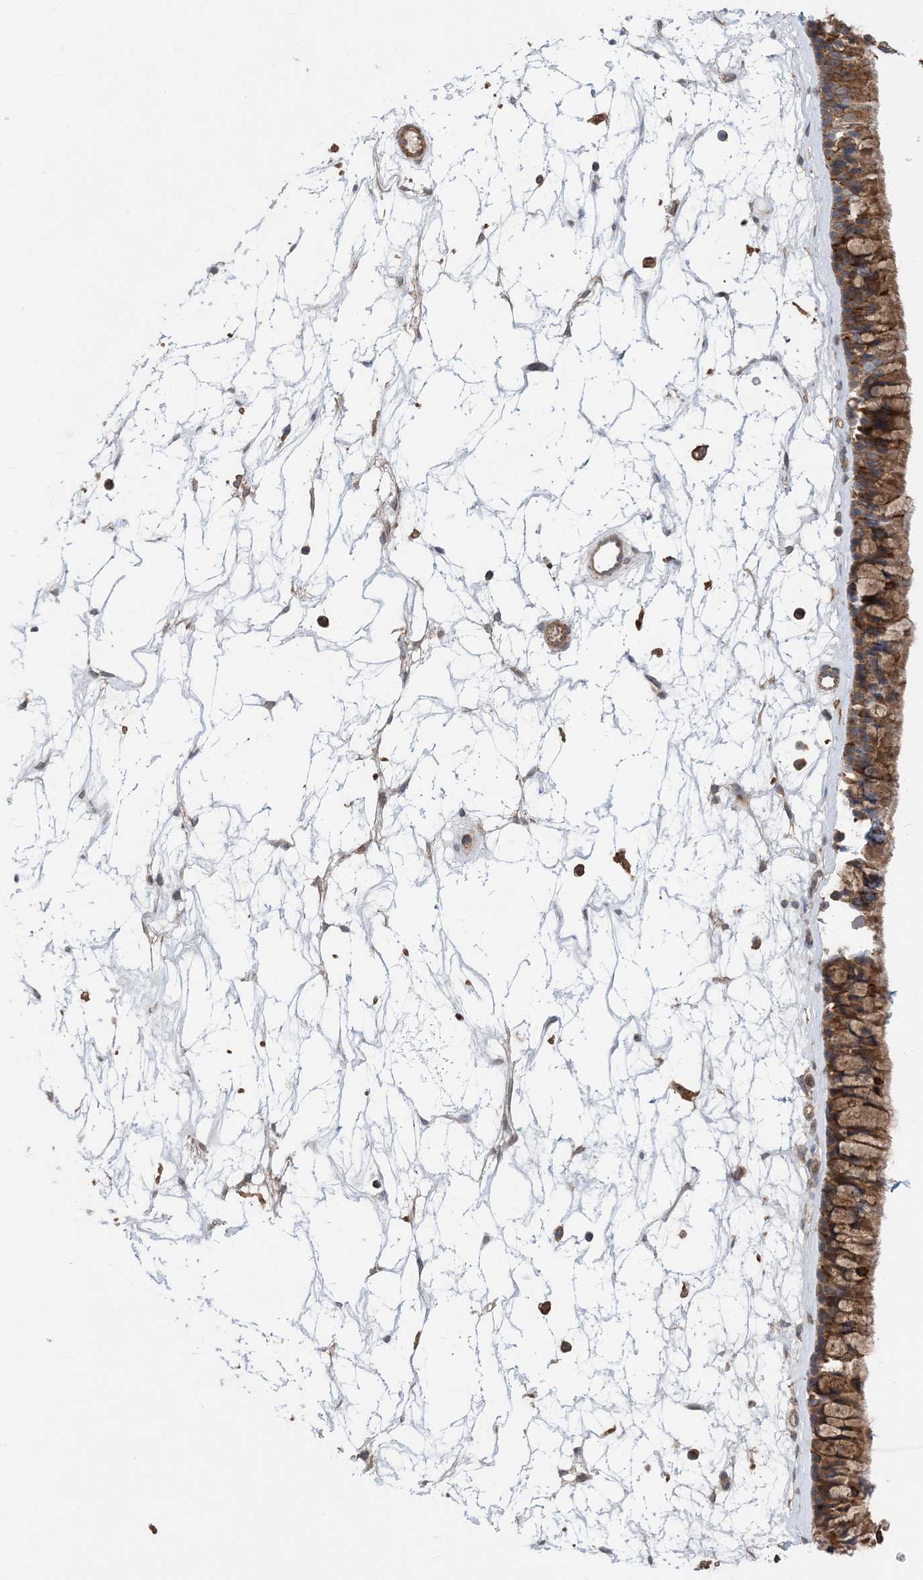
{"staining": {"intensity": "moderate", "quantity": ">75%", "location": "cytoplasmic/membranous"}, "tissue": "nasopharynx", "cell_type": "Respiratory epithelial cells", "image_type": "normal", "snomed": [{"axis": "morphology", "description": "Normal tissue, NOS"}, {"axis": "topography", "description": "Nasopharynx"}], "caption": "IHC image of normal nasopharynx stained for a protein (brown), which exhibits medium levels of moderate cytoplasmic/membranous staining in about >75% of respiratory epithelial cells.", "gene": "HS1BP3", "patient": {"sex": "male", "age": 64}}